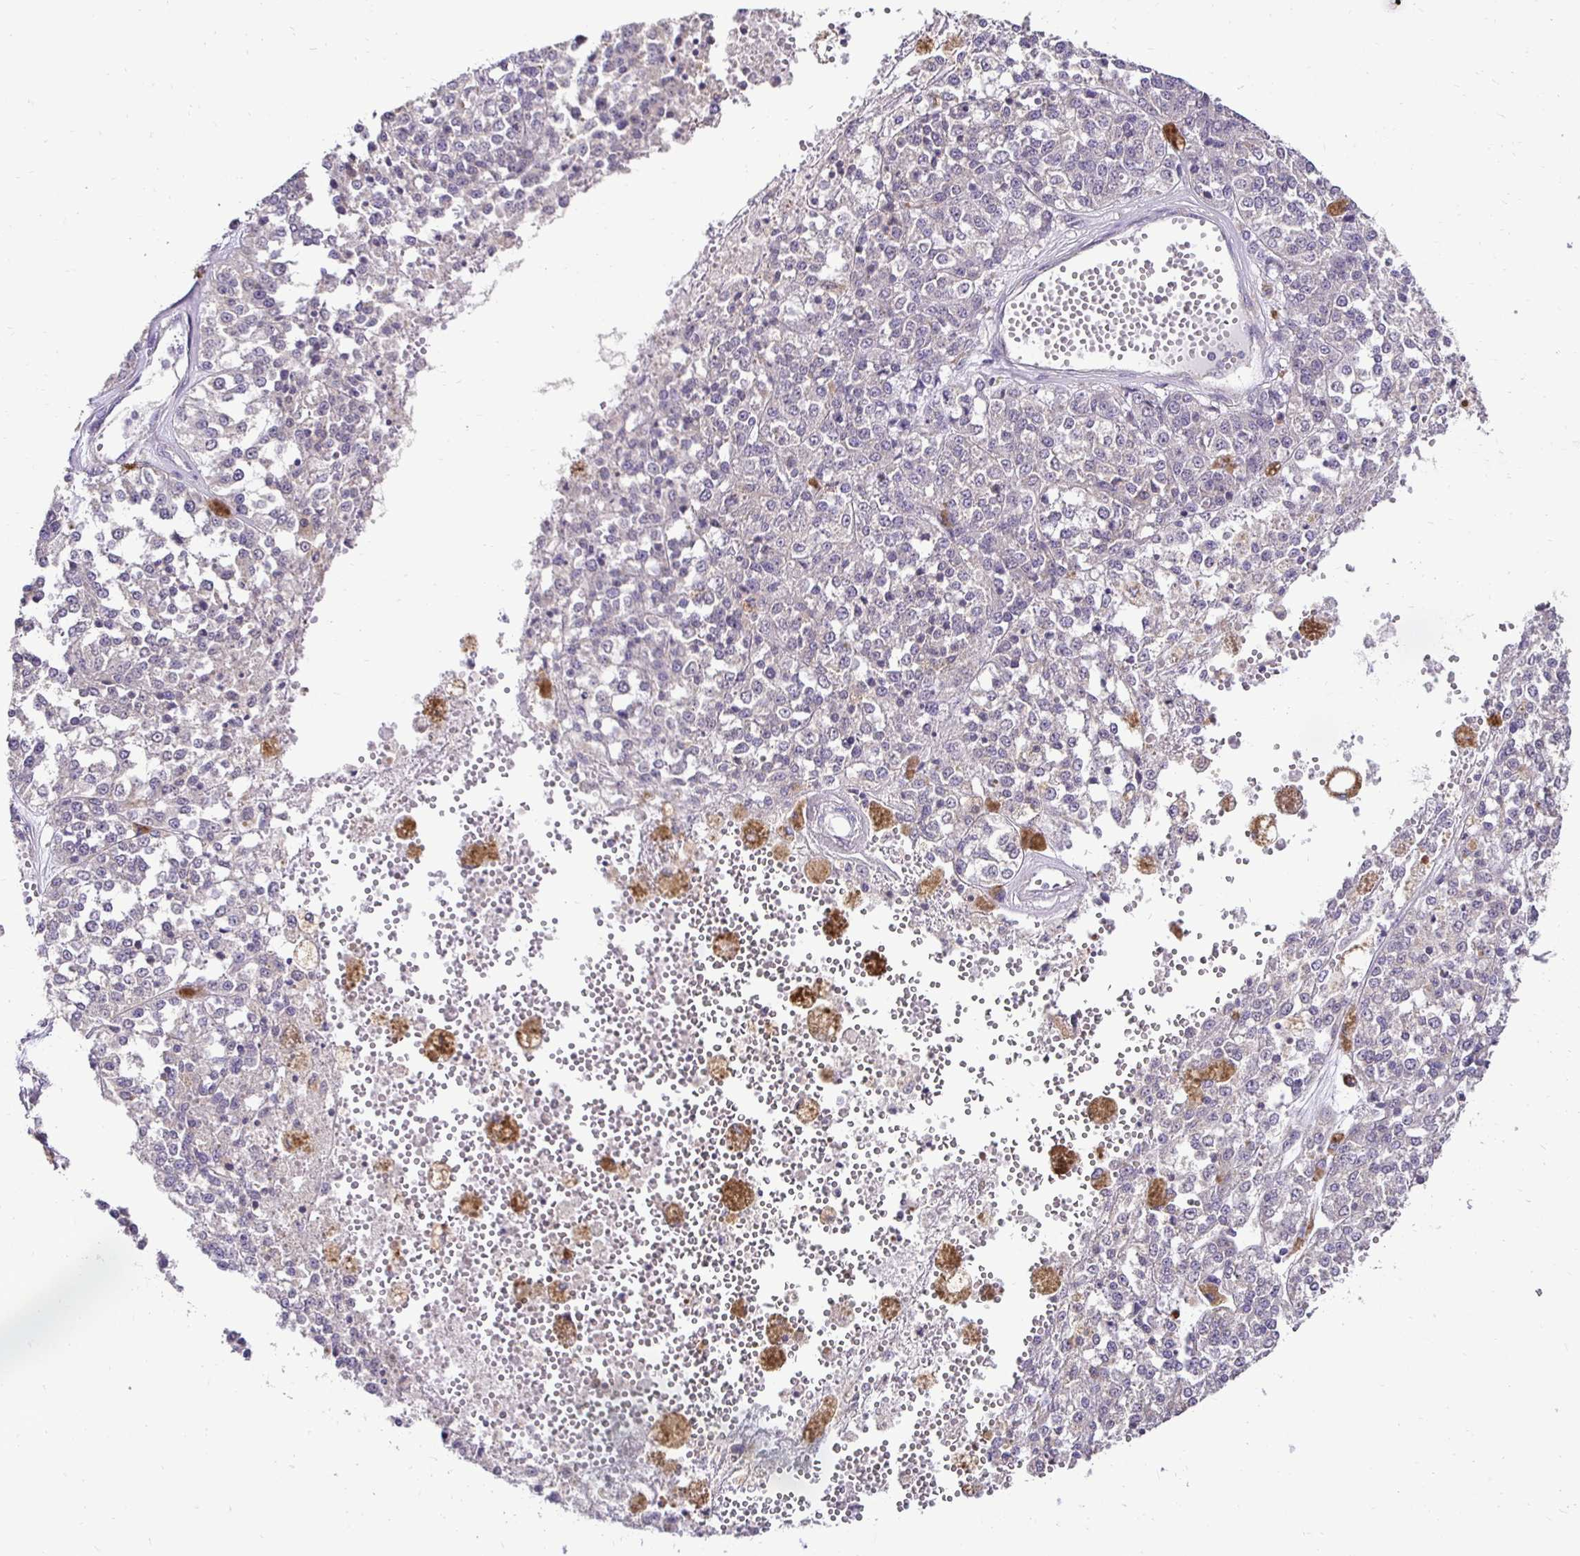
{"staining": {"intensity": "negative", "quantity": "none", "location": "none"}, "tissue": "melanoma", "cell_type": "Tumor cells", "image_type": "cancer", "snomed": [{"axis": "morphology", "description": "Malignant melanoma, Metastatic site"}, {"axis": "topography", "description": "Lymph node"}], "caption": "Immunohistochemistry histopathology image of neoplastic tissue: malignant melanoma (metastatic site) stained with DAB displays no significant protein positivity in tumor cells. Nuclei are stained in blue.", "gene": "RHEBL1", "patient": {"sex": "female", "age": 64}}